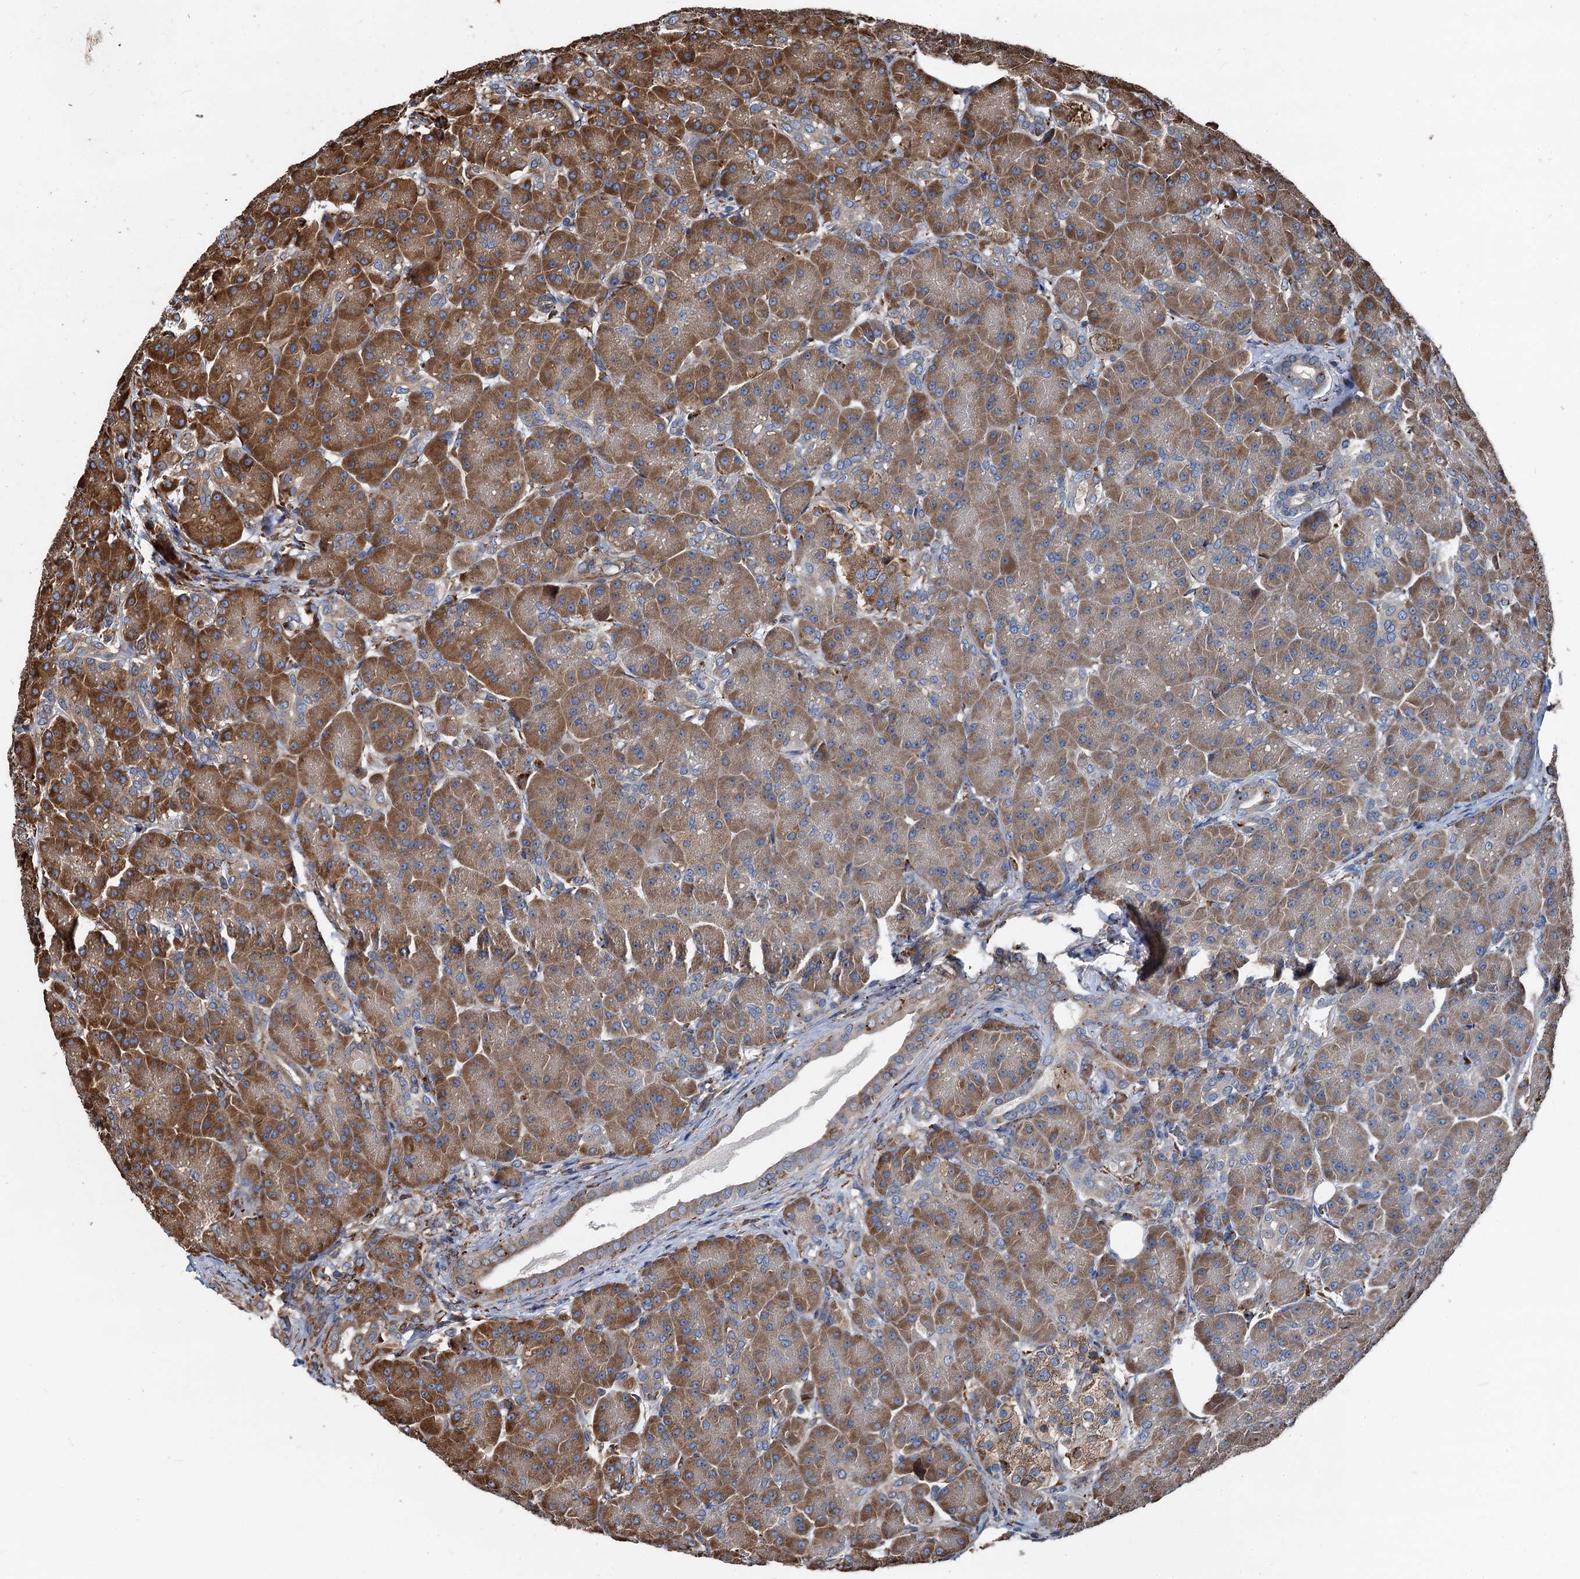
{"staining": {"intensity": "strong", "quantity": ">75%", "location": "cytoplasmic/membranous"}, "tissue": "pancreas", "cell_type": "Exocrine glandular cells", "image_type": "normal", "snomed": [{"axis": "morphology", "description": "Normal tissue, NOS"}, {"axis": "topography", "description": "Pancreas"}], "caption": "High-power microscopy captured an IHC image of normal pancreas, revealing strong cytoplasmic/membranous staining in approximately >75% of exocrine glandular cells.", "gene": "NEURL1B", "patient": {"sex": "male", "age": 63}}